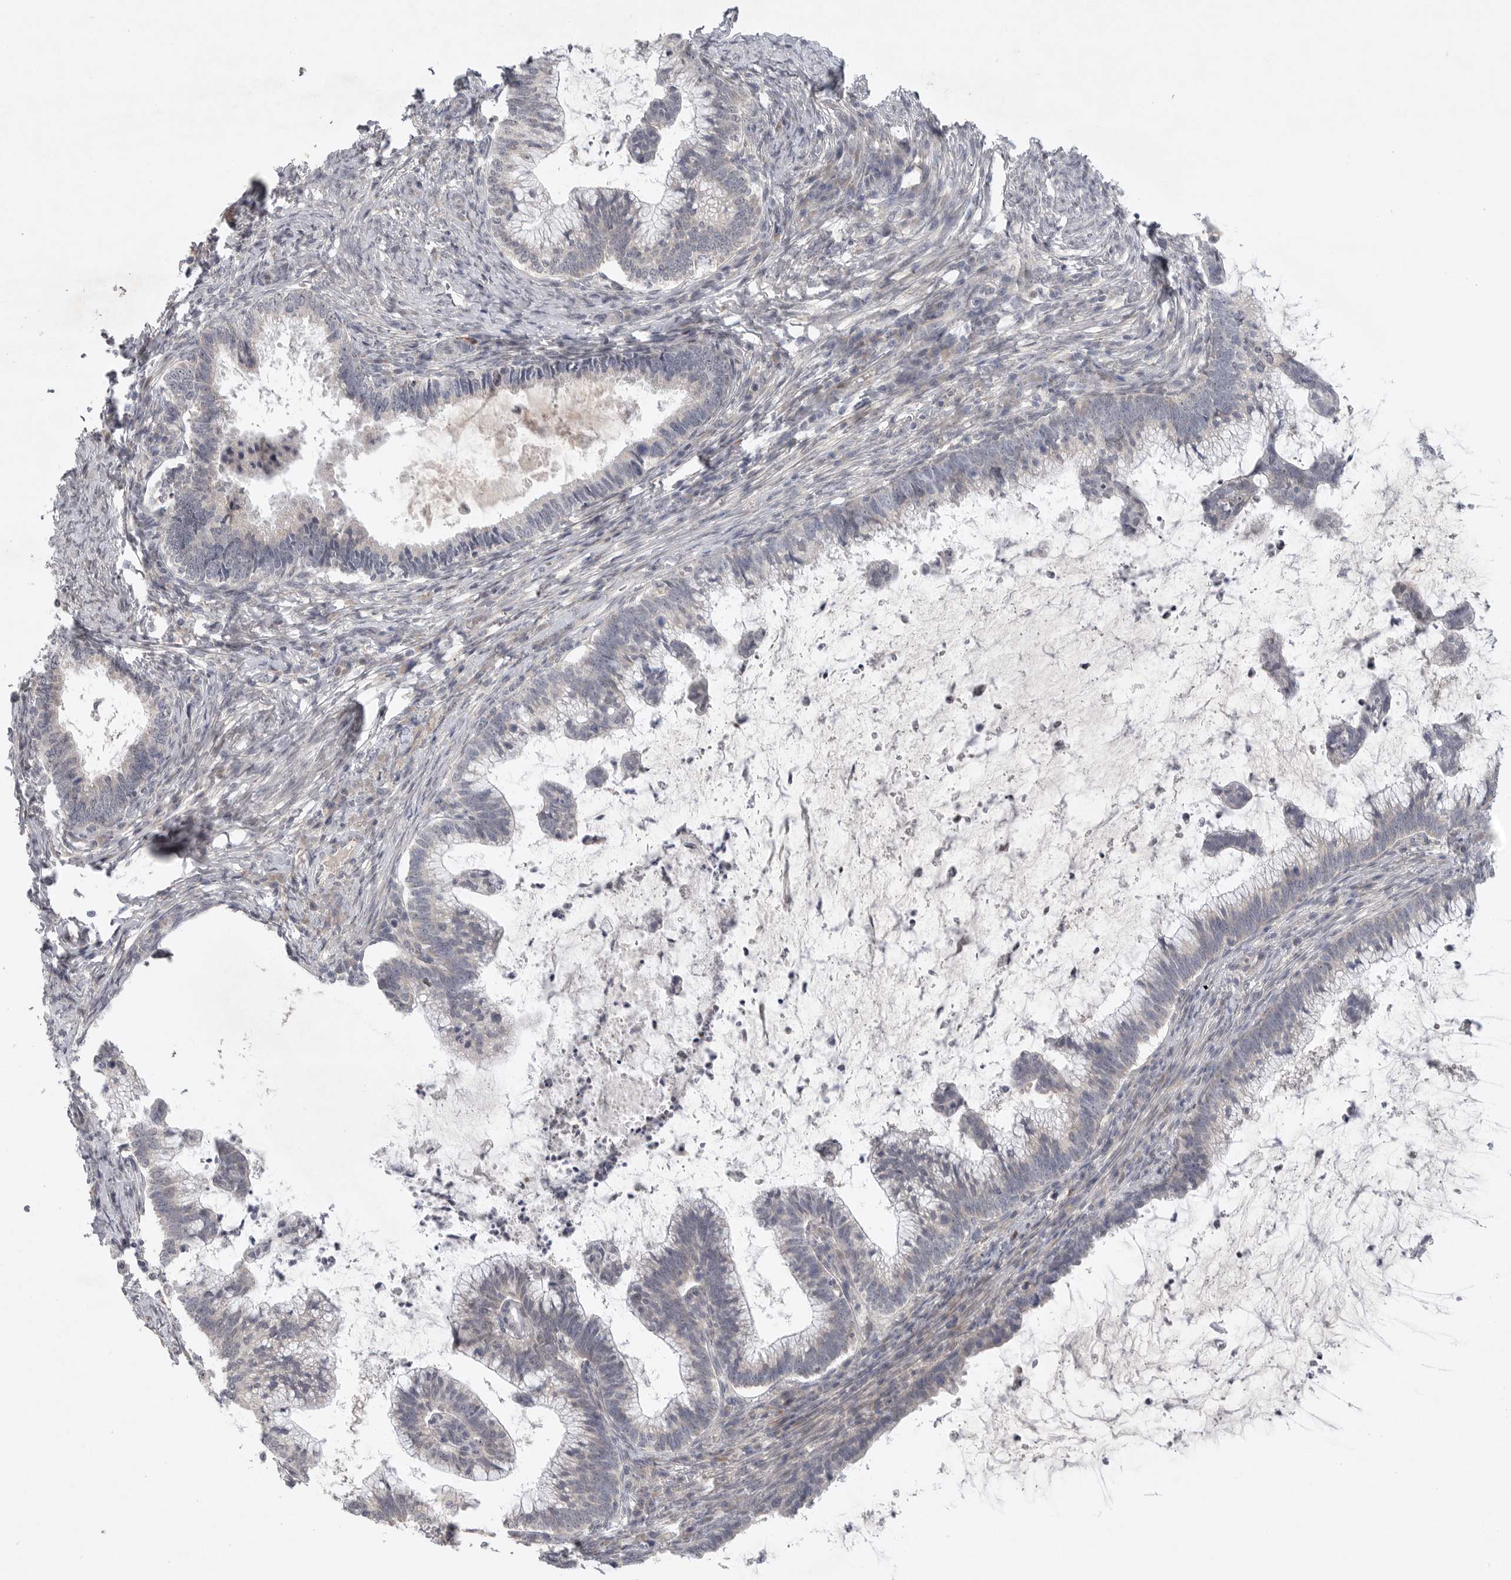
{"staining": {"intensity": "negative", "quantity": "none", "location": "none"}, "tissue": "cervical cancer", "cell_type": "Tumor cells", "image_type": "cancer", "snomed": [{"axis": "morphology", "description": "Adenocarcinoma, NOS"}, {"axis": "topography", "description": "Cervix"}], "caption": "IHC photomicrograph of neoplastic tissue: cervical cancer stained with DAB exhibits no significant protein expression in tumor cells. (IHC, brightfield microscopy, high magnification).", "gene": "FBXO43", "patient": {"sex": "female", "age": 36}}